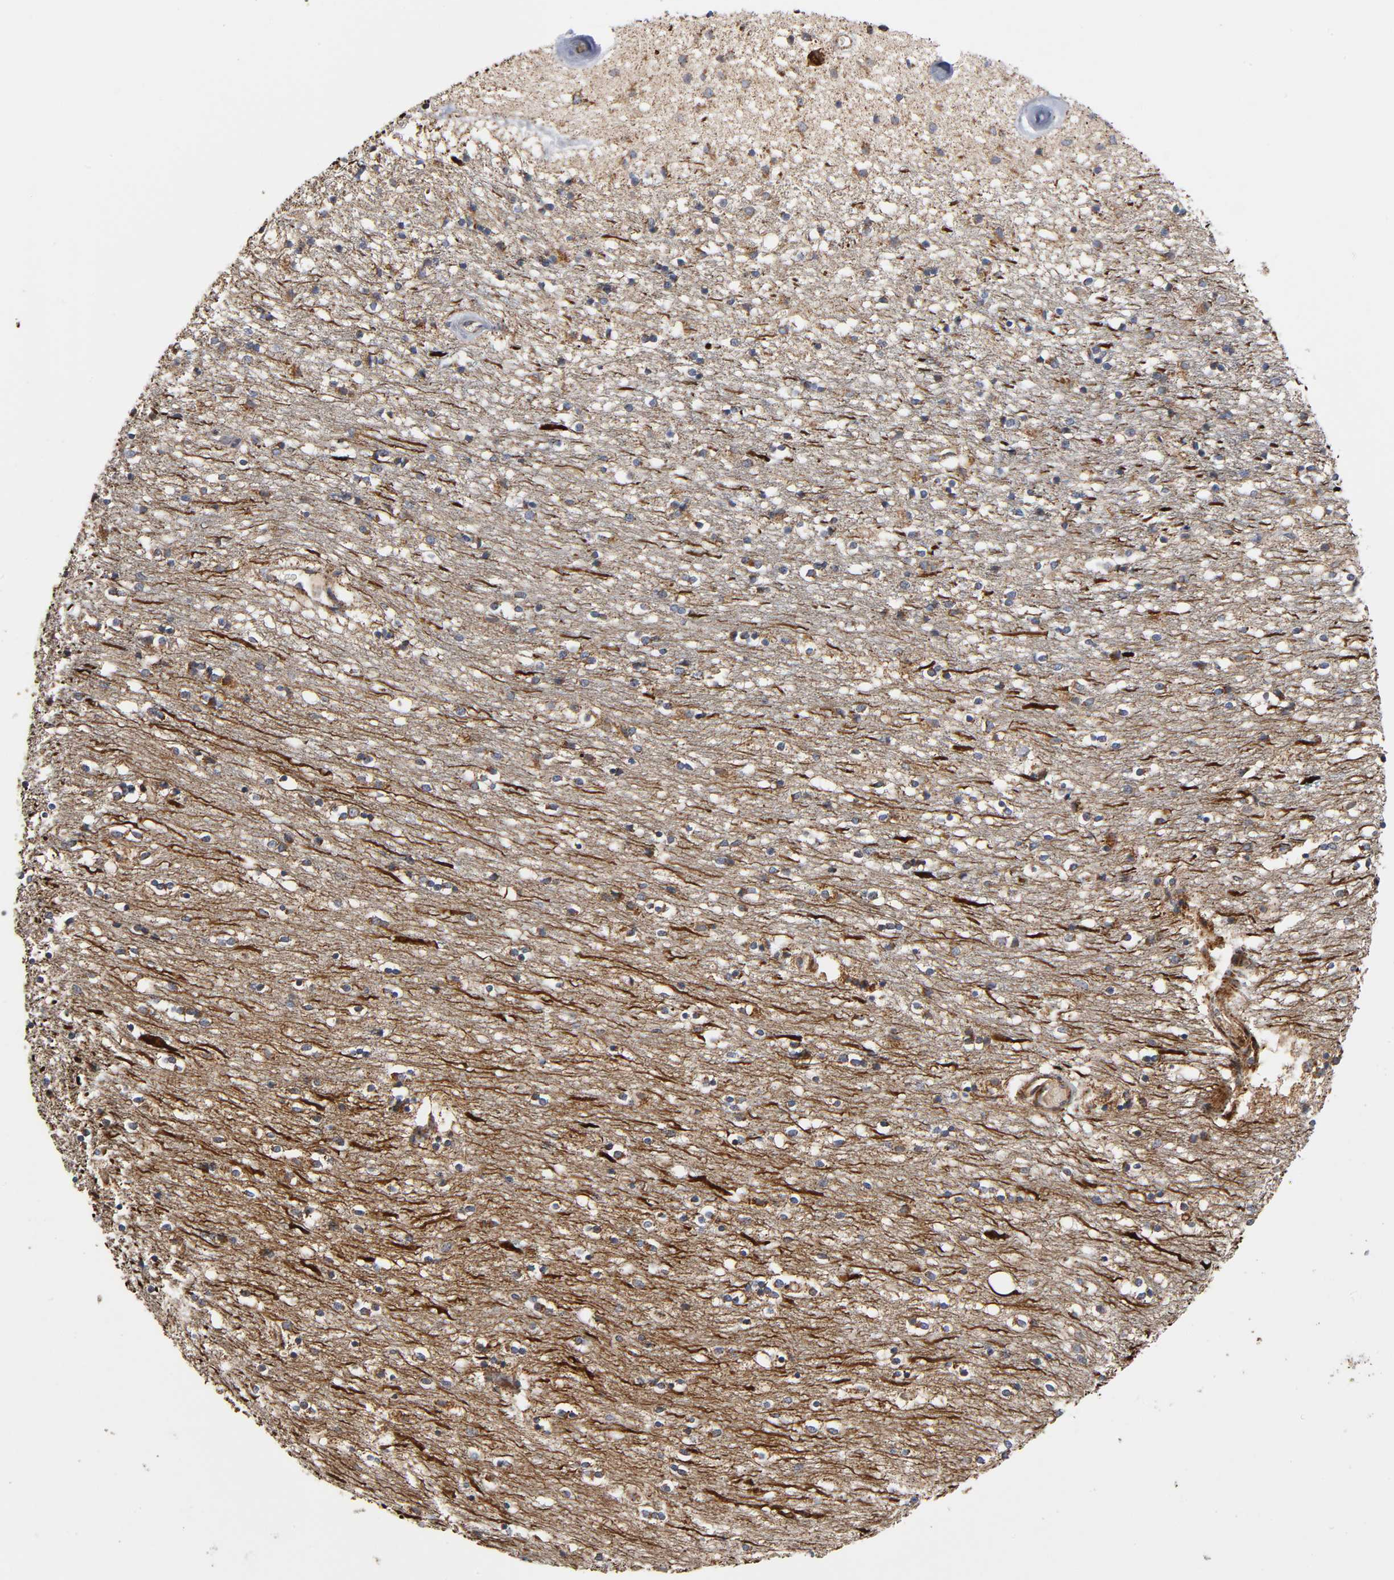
{"staining": {"intensity": "moderate", "quantity": "25%-75%", "location": "cytoplasmic/membranous"}, "tissue": "caudate", "cell_type": "Glial cells", "image_type": "normal", "snomed": [{"axis": "morphology", "description": "Normal tissue, NOS"}, {"axis": "topography", "description": "Lateral ventricle wall"}], "caption": "Caudate stained with IHC displays moderate cytoplasmic/membranous positivity in approximately 25%-75% of glial cells.", "gene": "MAP3K1", "patient": {"sex": "female", "age": 54}}